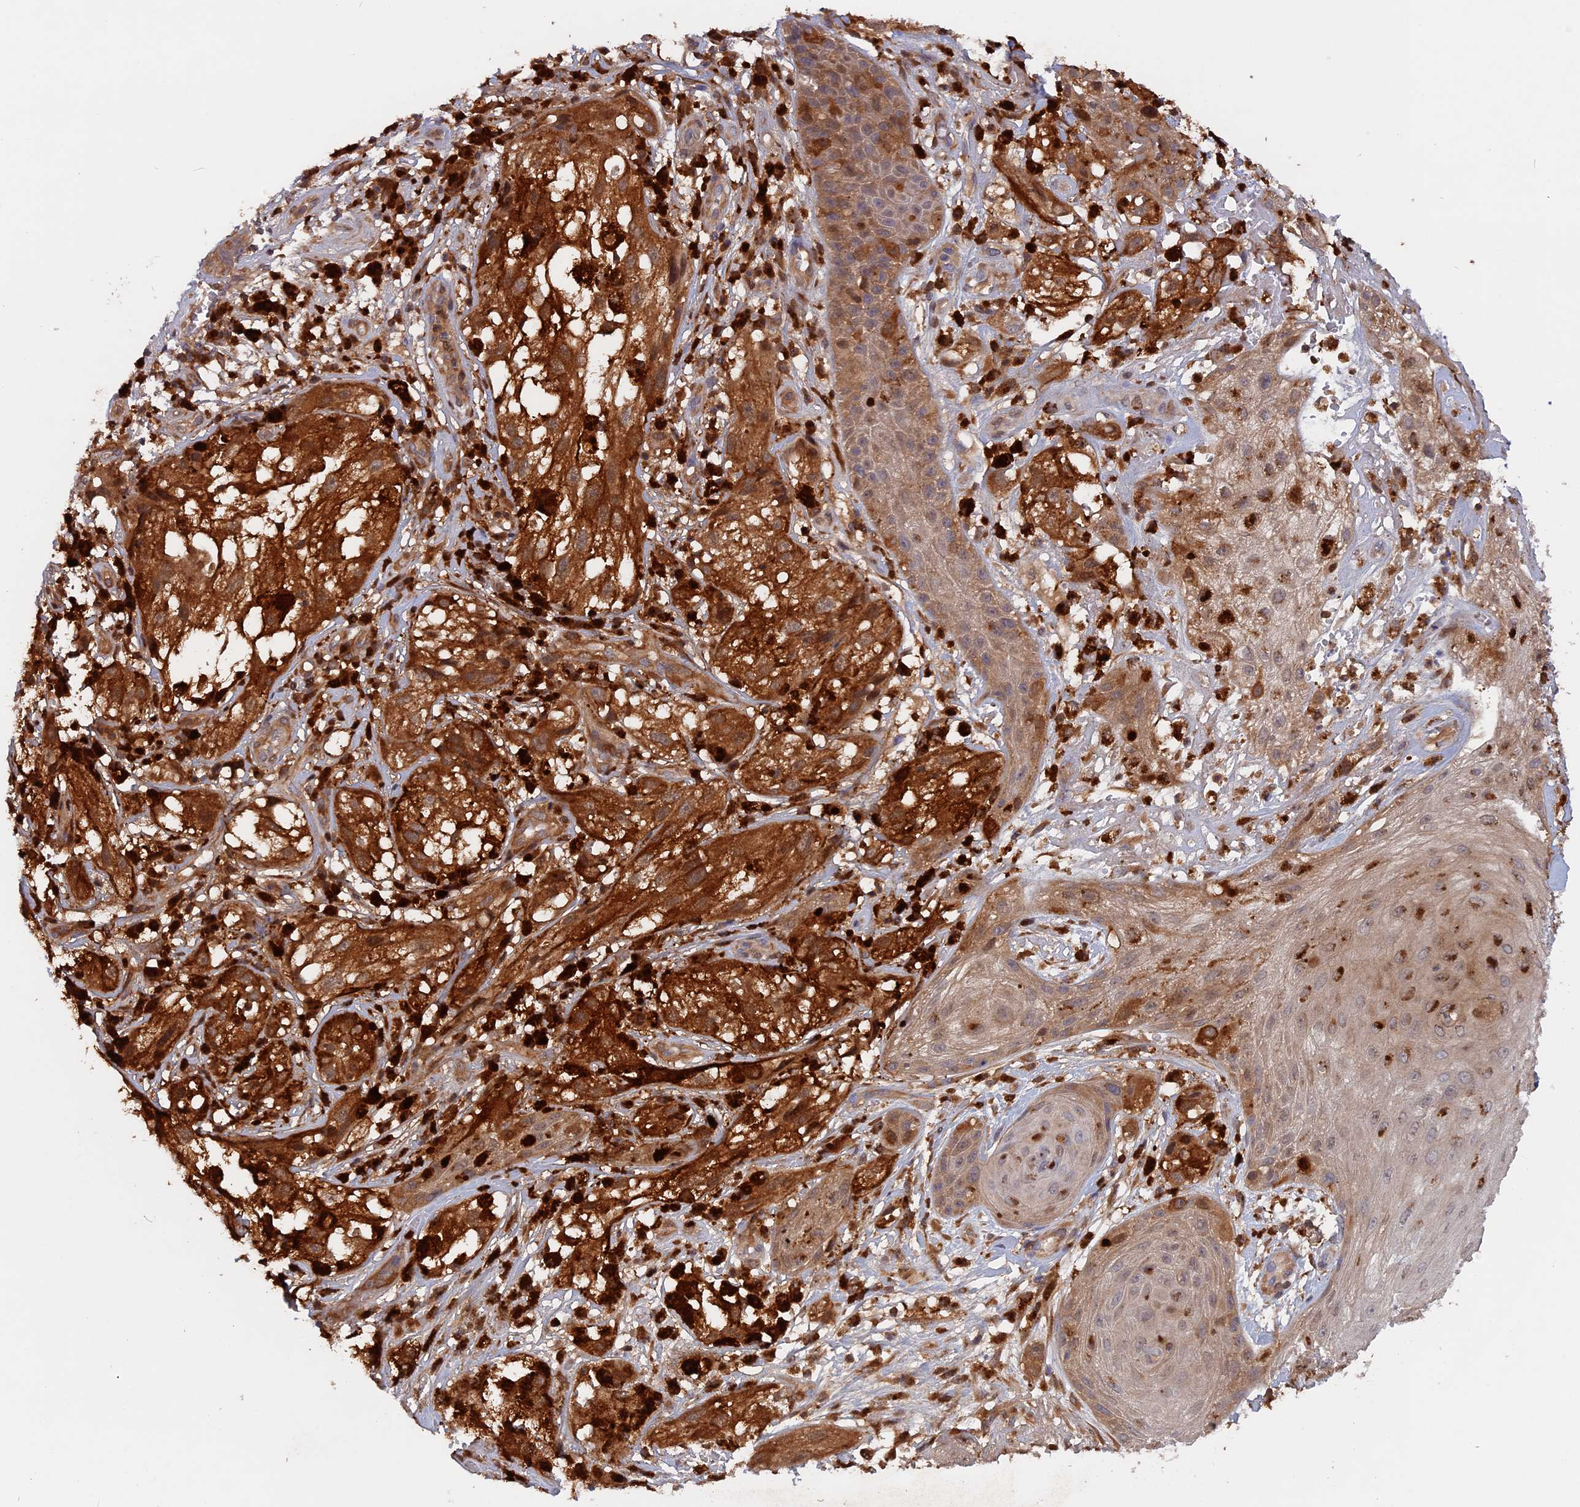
{"staining": {"intensity": "strong", "quantity": ">75%", "location": "cytoplasmic/membranous"}, "tissue": "melanoma", "cell_type": "Tumor cells", "image_type": "cancer", "snomed": [{"axis": "morphology", "description": "Malignant melanoma, NOS"}, {"axis": "topography", "description": "Skin"}], "caption": "IHC staining of melanoma, which demonstrates high levels of strong cytoplasmic/membranous staining in about >75% of tumor cells indicating strong cytoplasmic/membranous protein expression. The staining was performed using DAB (3,3'-diaminobenzidine) (brown) for protein detection and nuclei were counterstained in hematoxylin (blue).", "gene": "BLVRA", "patient": {"sex": "male", "age": 88}}